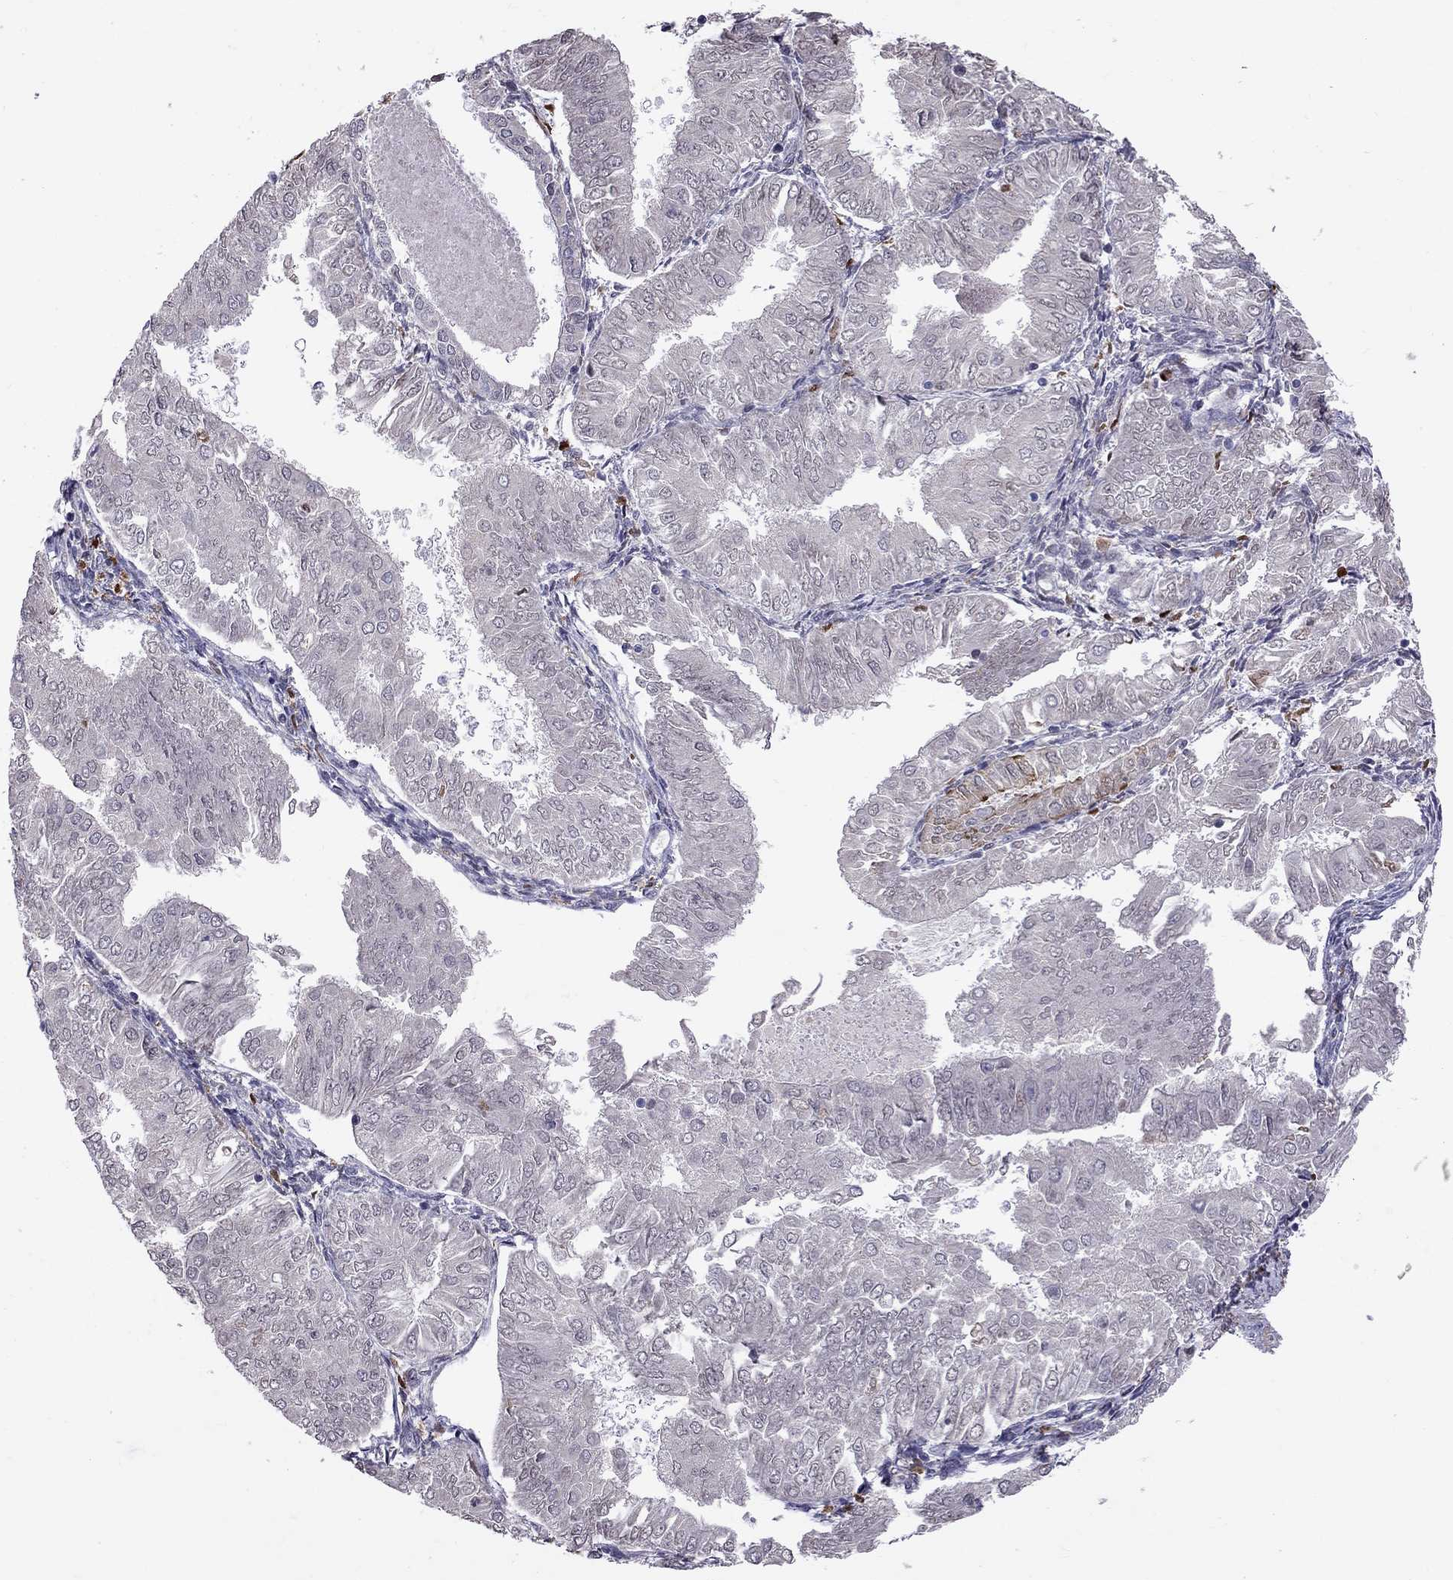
{"staining": {"intensity": "negative", "quantity": "none", "location": "none"}, "tissue": "endometrial cancer", "cell_type": "Tumor cells", "image_type": "cancer", "snomed": [{"axis": "morphology", "description": "Adenocarcinoma, NOS"}, {"axis": "topography", "description": "Endometrium"}], "caption": "There is no significant expression in tumor cells of adenocarcinoma (endometrial).", "gene": "SERPINA3", "patient": {"sex": "female", "age": 53}}